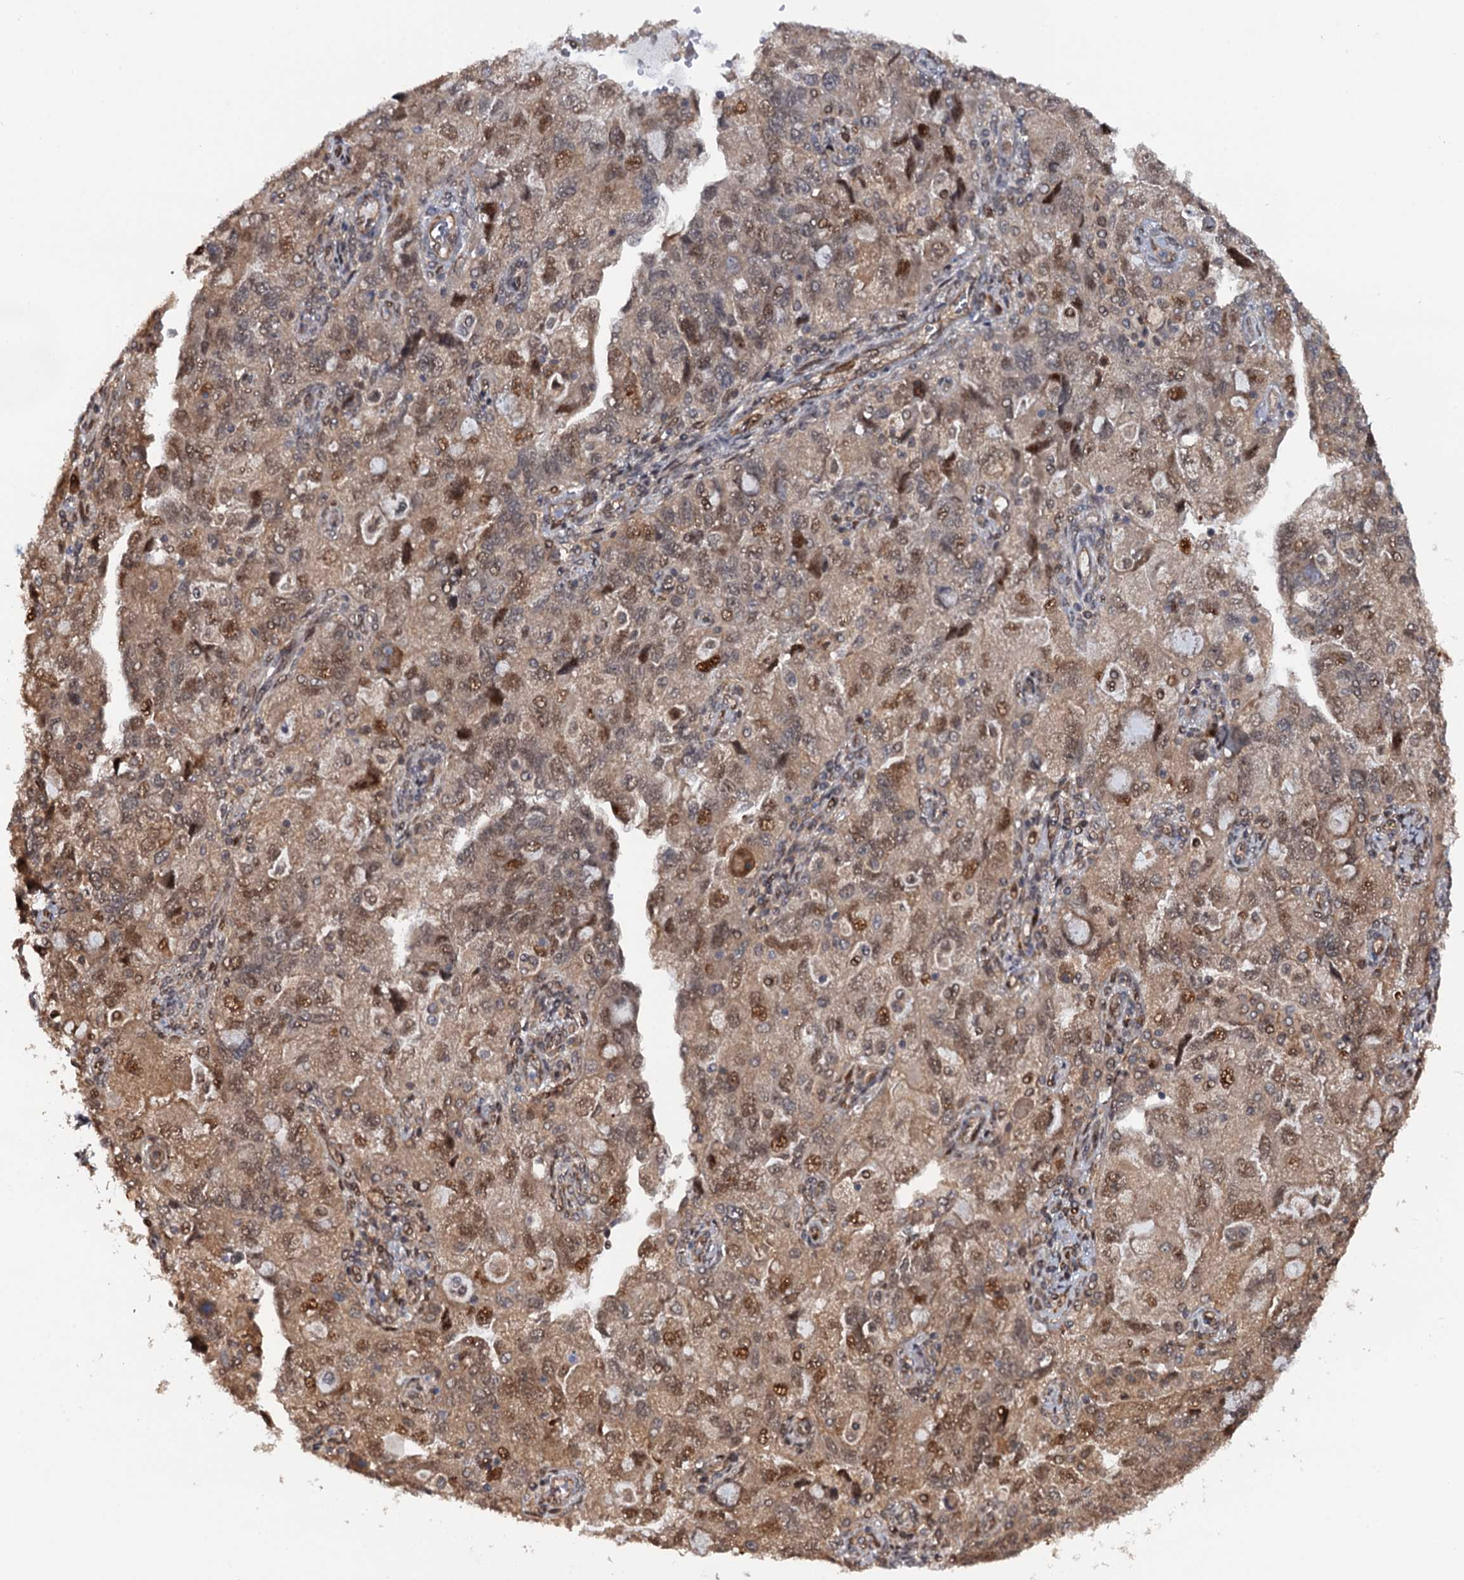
{"staining": {"intensity": "moderate", "quantity": ">75%", "location": "cytoplasmic/membranous,nuclear"}, "tissue": "ovarian cancer", "cell_type": "Tumor cells", "image_type": "cancer", "snomed": [{"axis": "morphology", "description": "Carcinoma, NOS"}, {"axis": "morphology", "description": "Cystadenocarcinoma, serous, NOS"}, {"axis": "topography", "description": "Ovary"}], "caption": "A brown stain labels moderate cytoplasmic/membranous and nuclear expression of a protein in serous cystadenocarcinoma (ovarian) tumor cells.", "gene": "CDC23", "patient": {"sex": "female", "age": 69}}